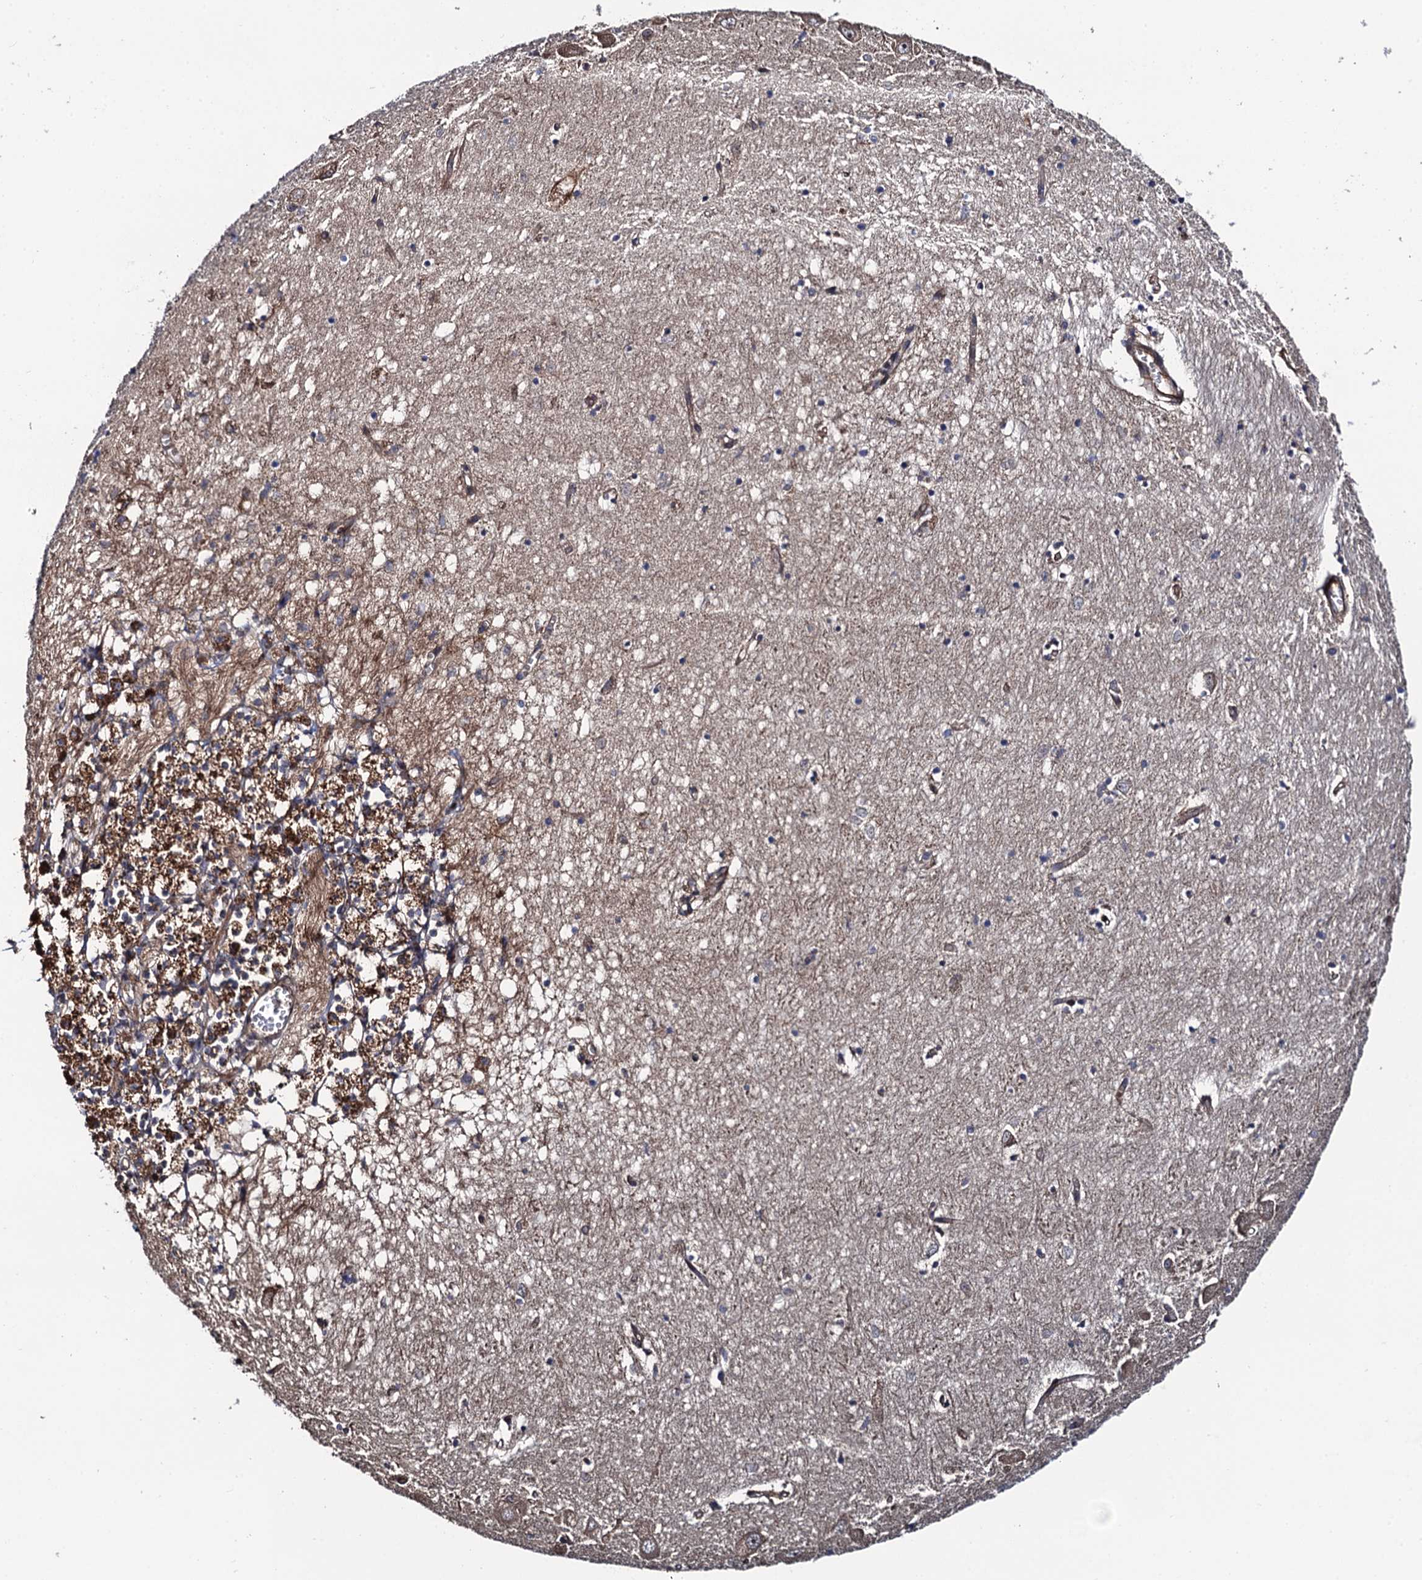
{"staining": {"intensity": "moderate", "quantity": "<25%", "location": "cytoplasmic/membranous"}, "tissue": "hippocampus", "cell_type": "Glial cells", "image_type": "normal", "snomed": [{"axis": "morphology", "description": "Normal tissue, NOS"}, {"axis": "topography", "description": "Hippocampus"}], "caption": "Hippocampus was stained to show a protein in brown. There is low levels of moderate cytoplasmic/membranous positivity in about <25% of glial cells. Immunohistochemistry stains the protein in brown and the nuclei are stained blue.", "gene": "FSIP1", "patient": {"sex": "female", "age": 64}}